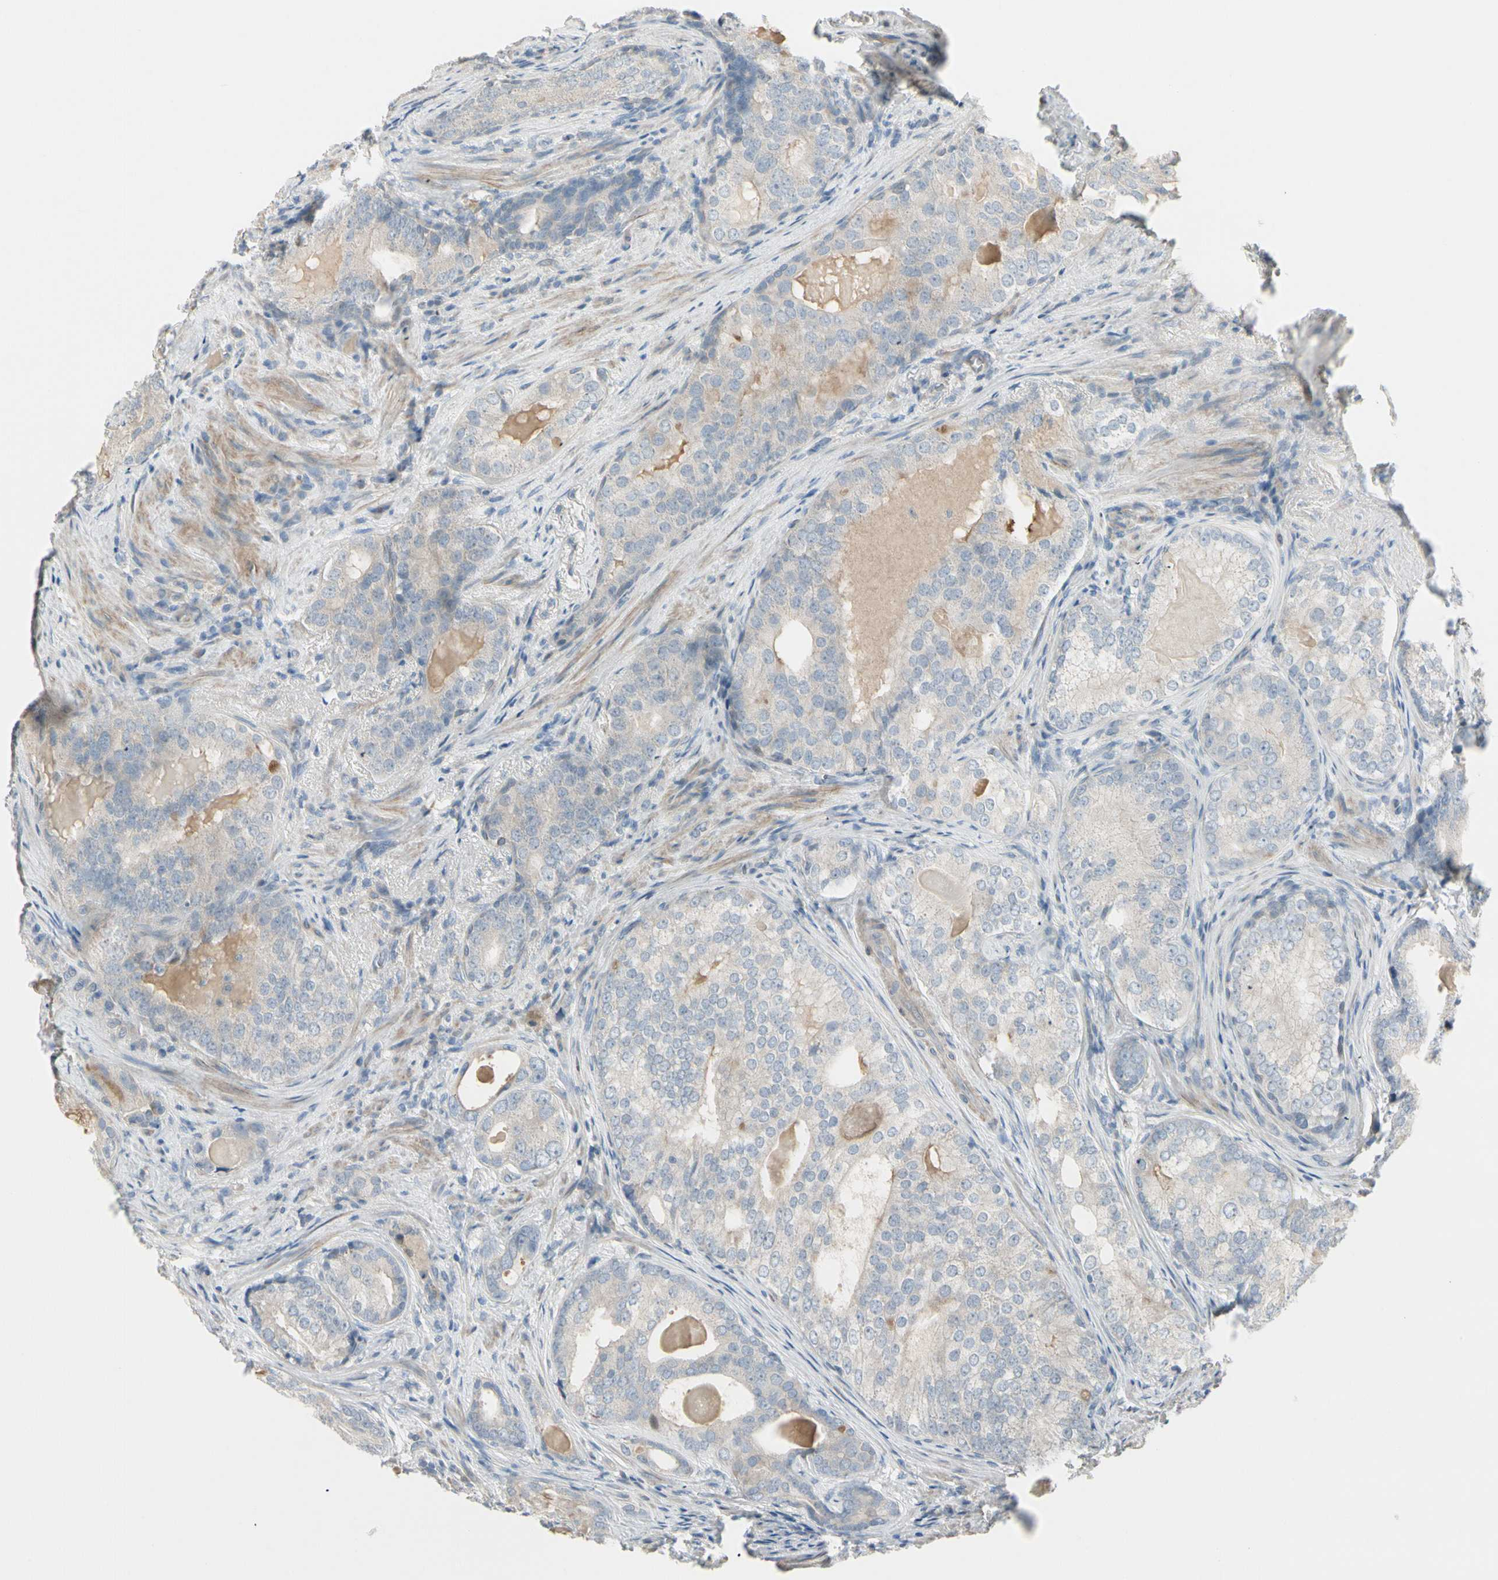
{"staining": {"intensity": "negative", "quantity": "none", "location": "none"}, "tissue": "prostate cancer", "cell_type": "Tumor cells", "image_type": "cancer", "snomed": [{"axis": "morphology", "description": "Adenocarcinoma, High grade"}, {"axis": "topography", "description": "Prostate"}], "caption": "Immunohistochemical staining of prostate high-grade adenocarcinoma reveals no significant positivity in tumor cells.", "gene": "CYP2E1", "patient": {"sex": "male", "age": 66}}